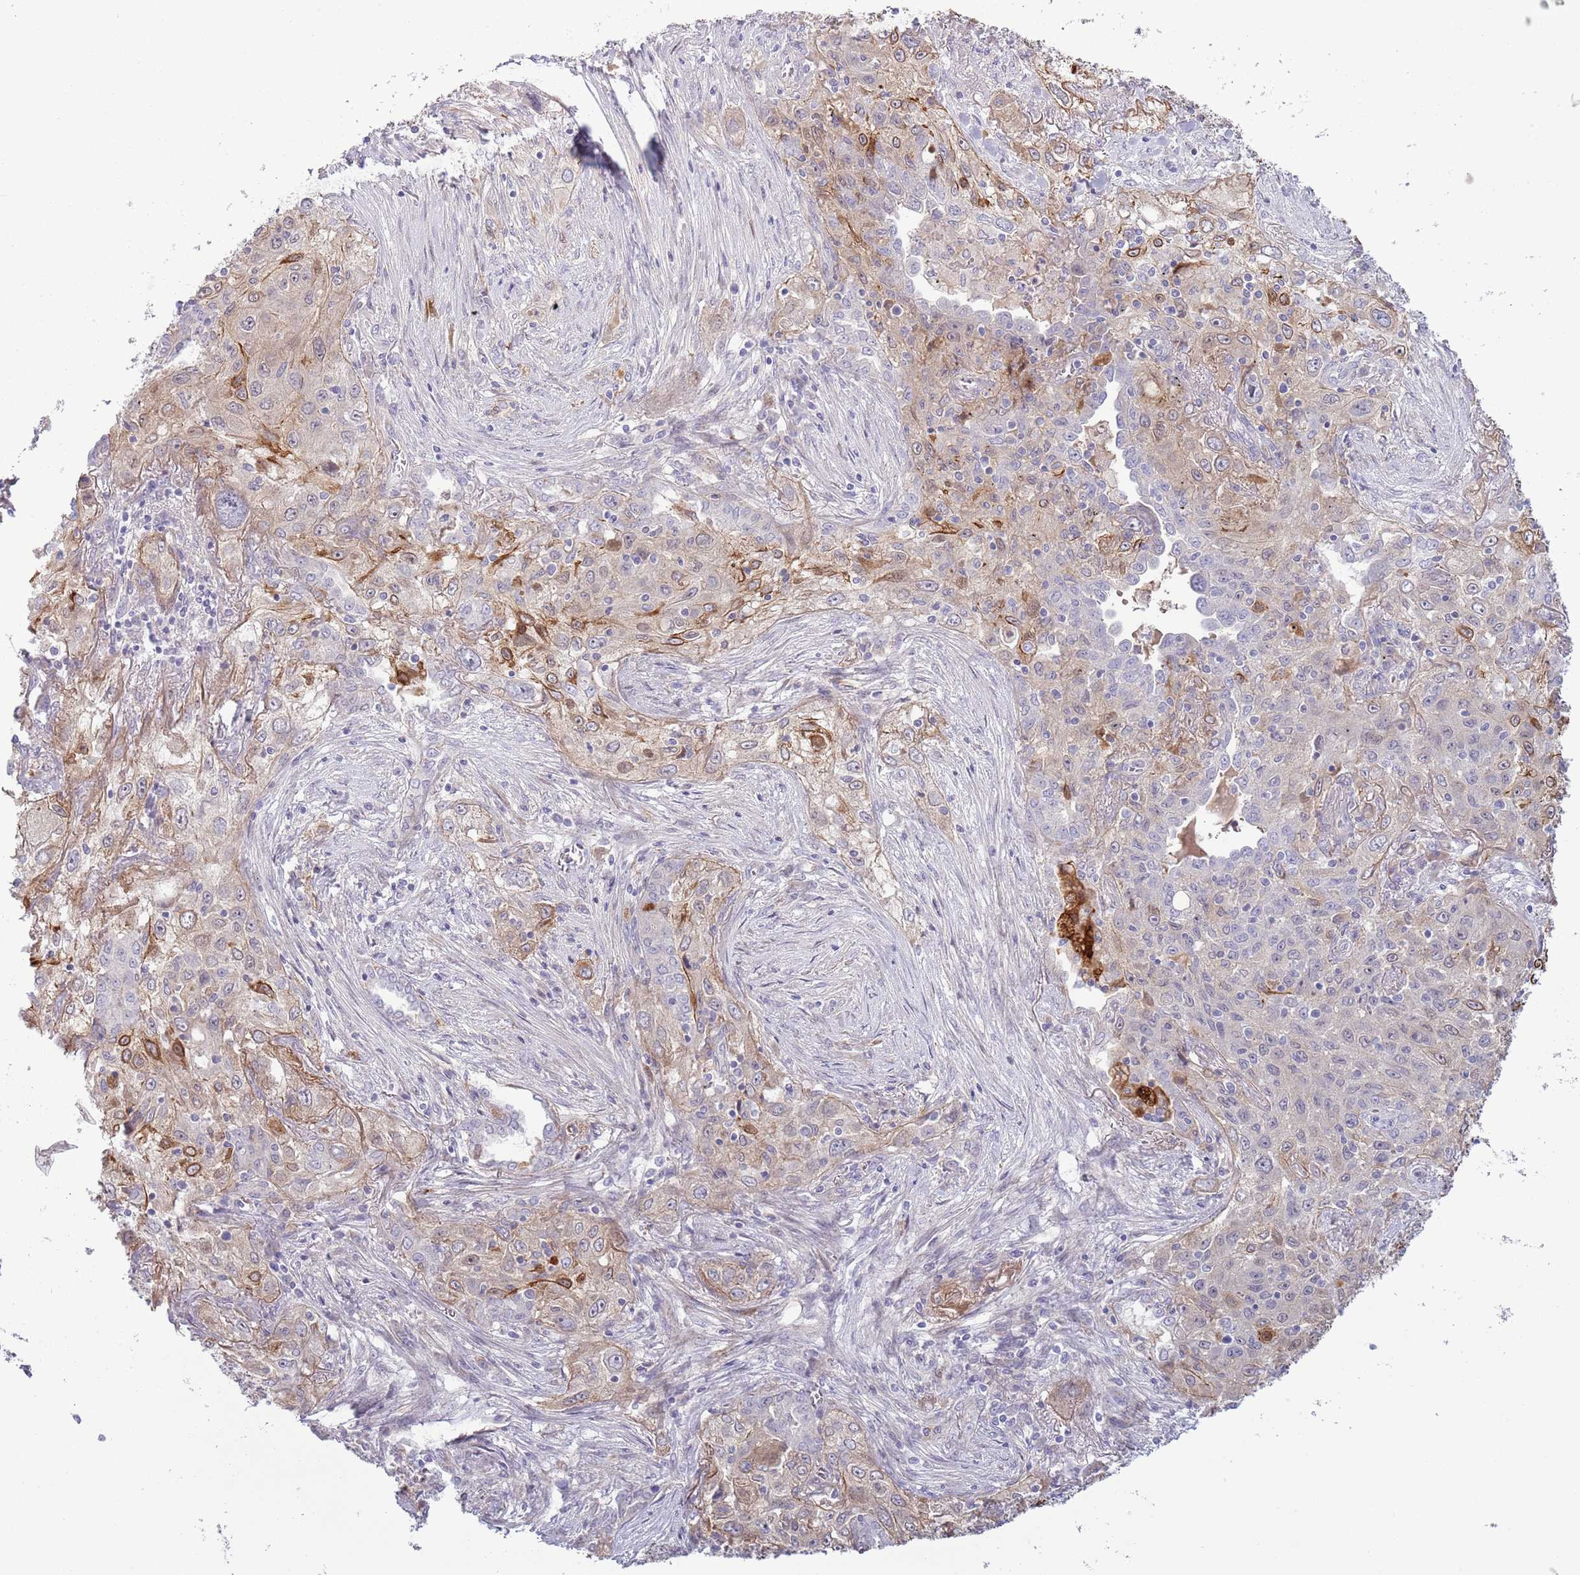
{"staining": {"intensity": "weak", "quantity": "25%-75%", "location": "cytoplasmic/membranous"}, "tissue": "lung cancer", "cell_type": "Tumor cells", "image_type": "cancer", "snomed": [{"axis": "morphology", "description": "Squamous cell carcinoma, NOS"}, {"axis": "topography", "description": "Lung"}], "caption": "The photomicrograph exhibits staining of squamous cell carcinoma (lung), revealing weak cytoplasmic/membranous protein positivity (brown color) within tumor cells.", "gene": "TINAGL1", "patient": {"sex": "female", "age": 69}}